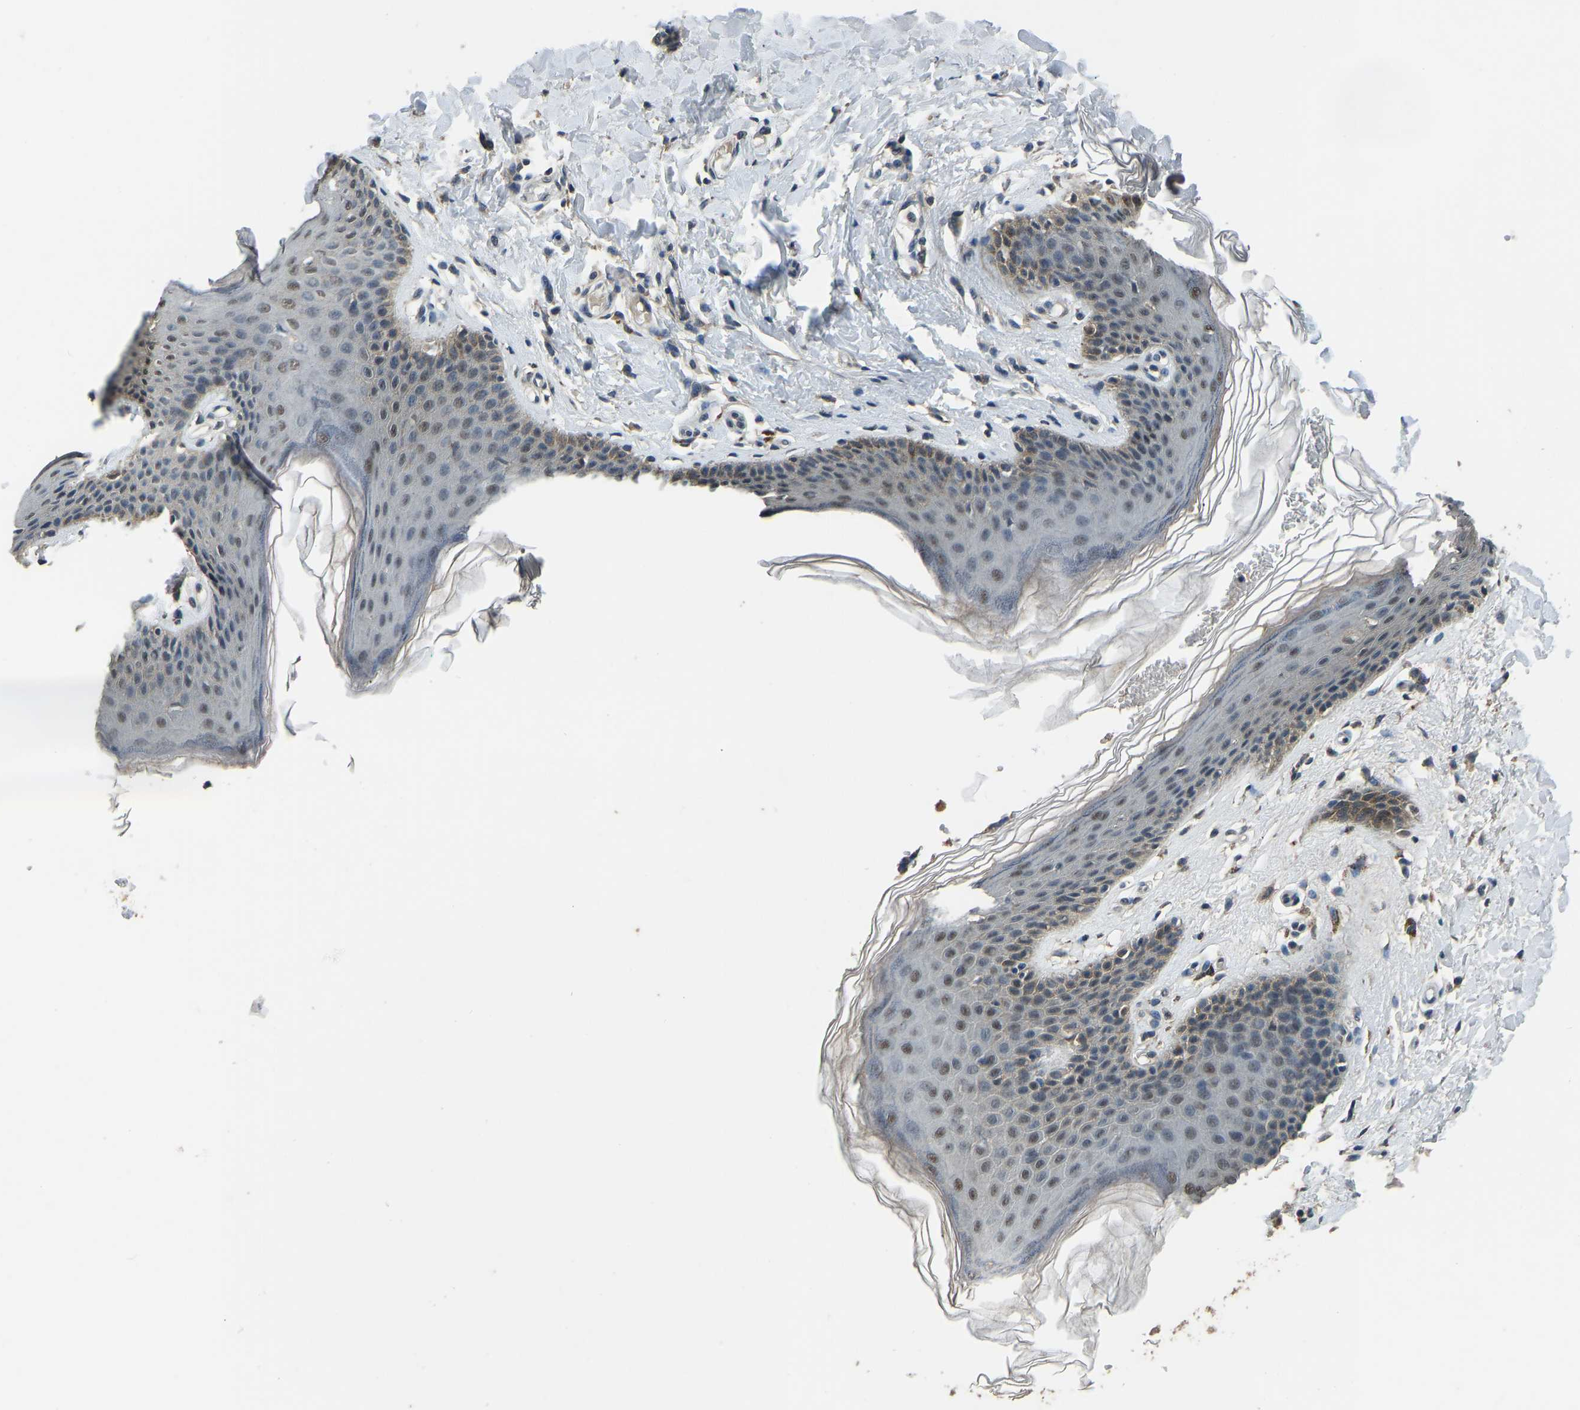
{"staining": {"intensity": "weak", "quantity": "25%-75%", "location": "nuclear"}, "tissue": "skin", "cell_type": "Epidermal cells", "image_type": "normal", "snomed": [{"axis": "morphology", "description": "Normal tissue, NOS"}, {"axis": "topography", "description": "Vulva"}], "caption": "Protein staining demonstrates weak nuclear positivity in approximately 25%-75% of epidermal cells in normal skin. The staining is performed using DAB (3,3'-diaminobenzidine) brown chromogen to label protein expression. The nuclei are counter-stained blue using hematoxylin.", "gene": "TOX4", "patient": {"sex": "female", "age": 66}}